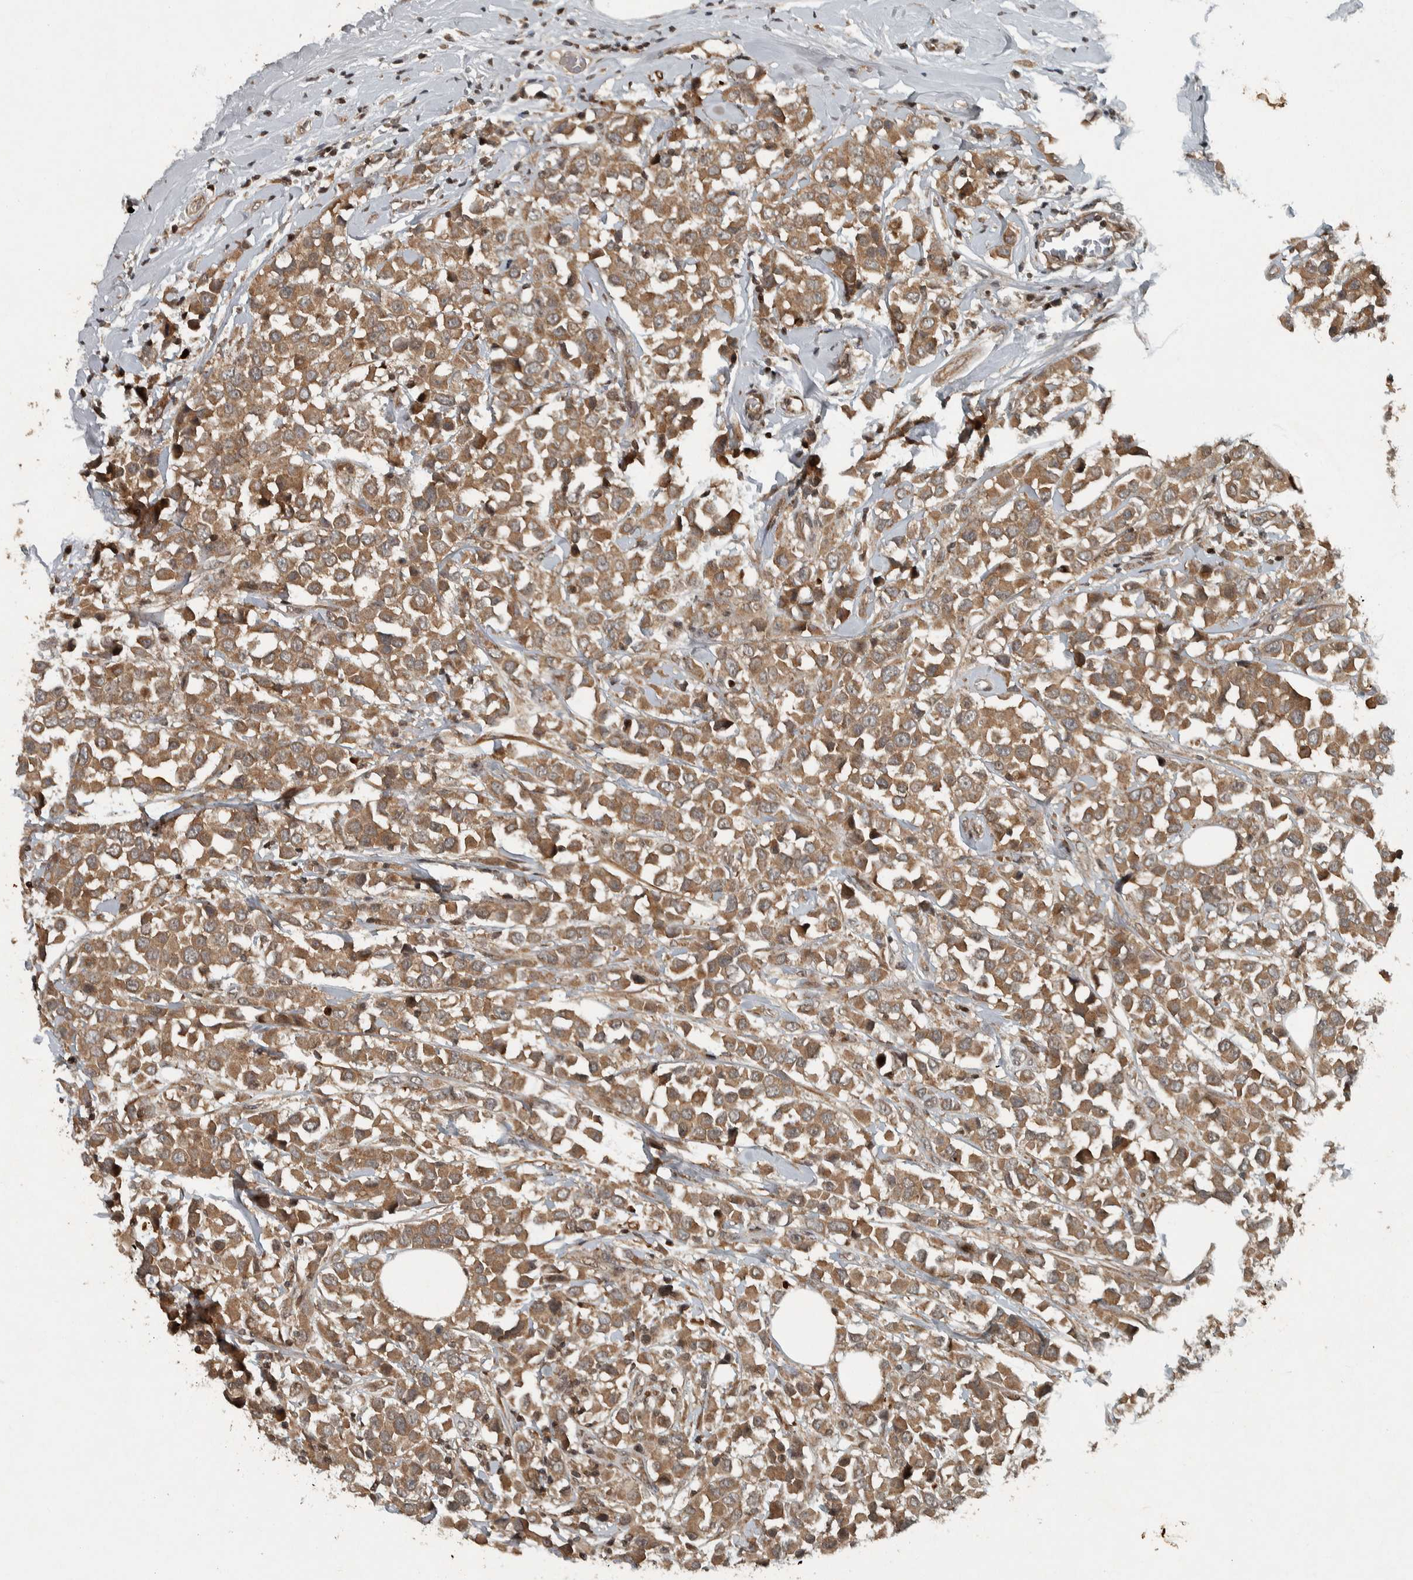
{"staining": {"intensity": "moderate", "quantity": ">75%", "location": "cytoplasmic/membranous"}, "tissue": "breast cancer", "cell_type": "Tumor cells", "image_type": "cancer", "snomed": [{"axis": "morphology", "description": "Duct carcinoma"}, {"axis": "topography", "description": "Breast"}], "caption": "Breast cancer tissue reveals moderate cytoplasmic/membranous expression in approximately >75% of tumor cells, visualized by immunohistochemistry.", "gene": "KIFAP3", "patient": {"sex": "female", "age": 61}}